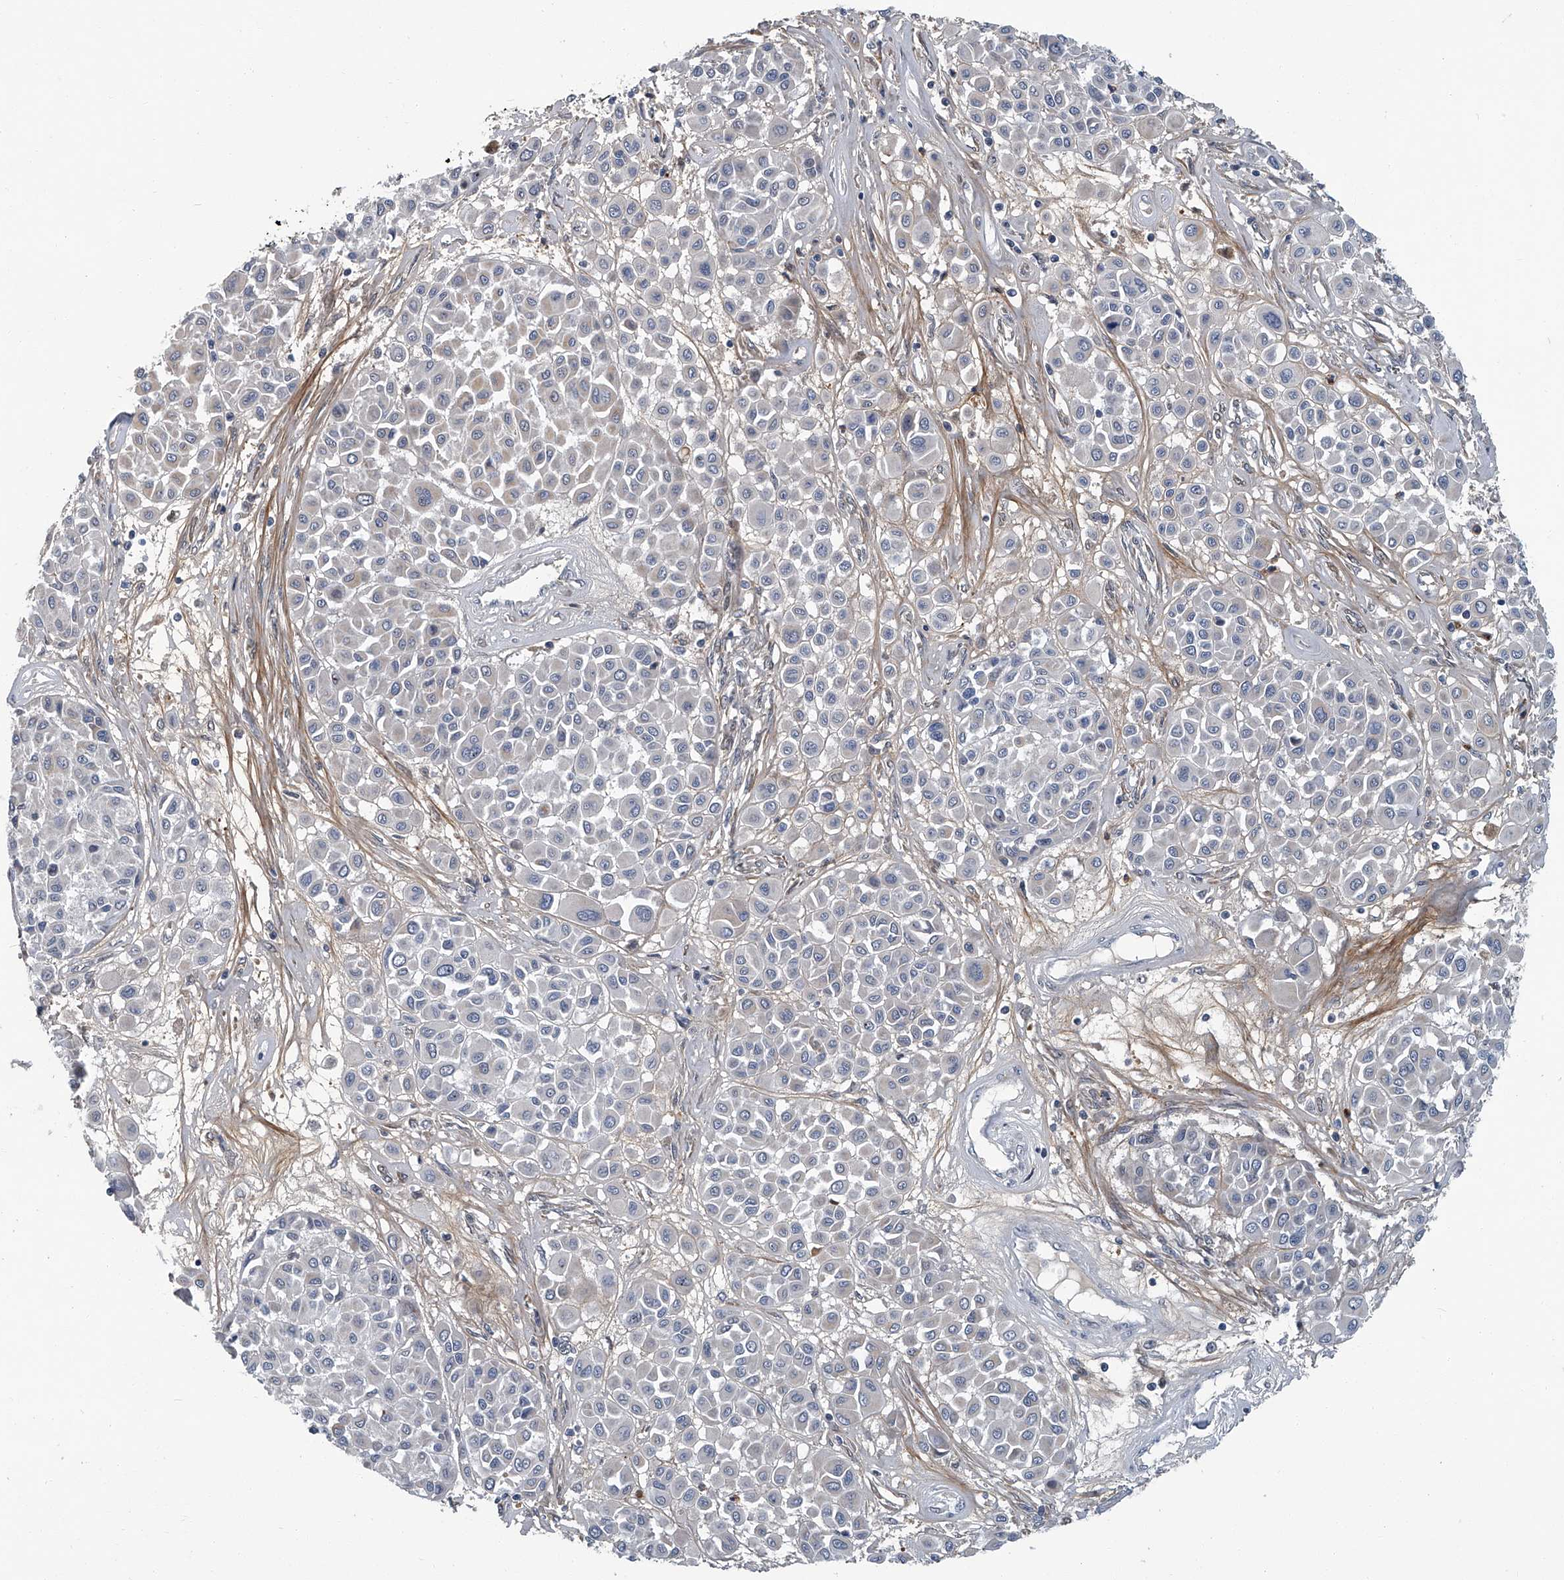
{"staining": {"intensity": "negative", "quantity": "none", "location": "none"}, "tissue": "melanoma", "cell_type": "Tumor cells", "image_type": "cancer", "snomed": [{"axis": "morphology", "description": "Malignant melanoma, Metastatic site"}, {"axis": "topography", "description": "Soft tissue"}], "caption": "Immunohistochemistry of human malignant melanoma (metastatic site) displays no staining in tumor cells.", "gene": "AKNAD1", "patient": {"sex": "male", "age": 41}}